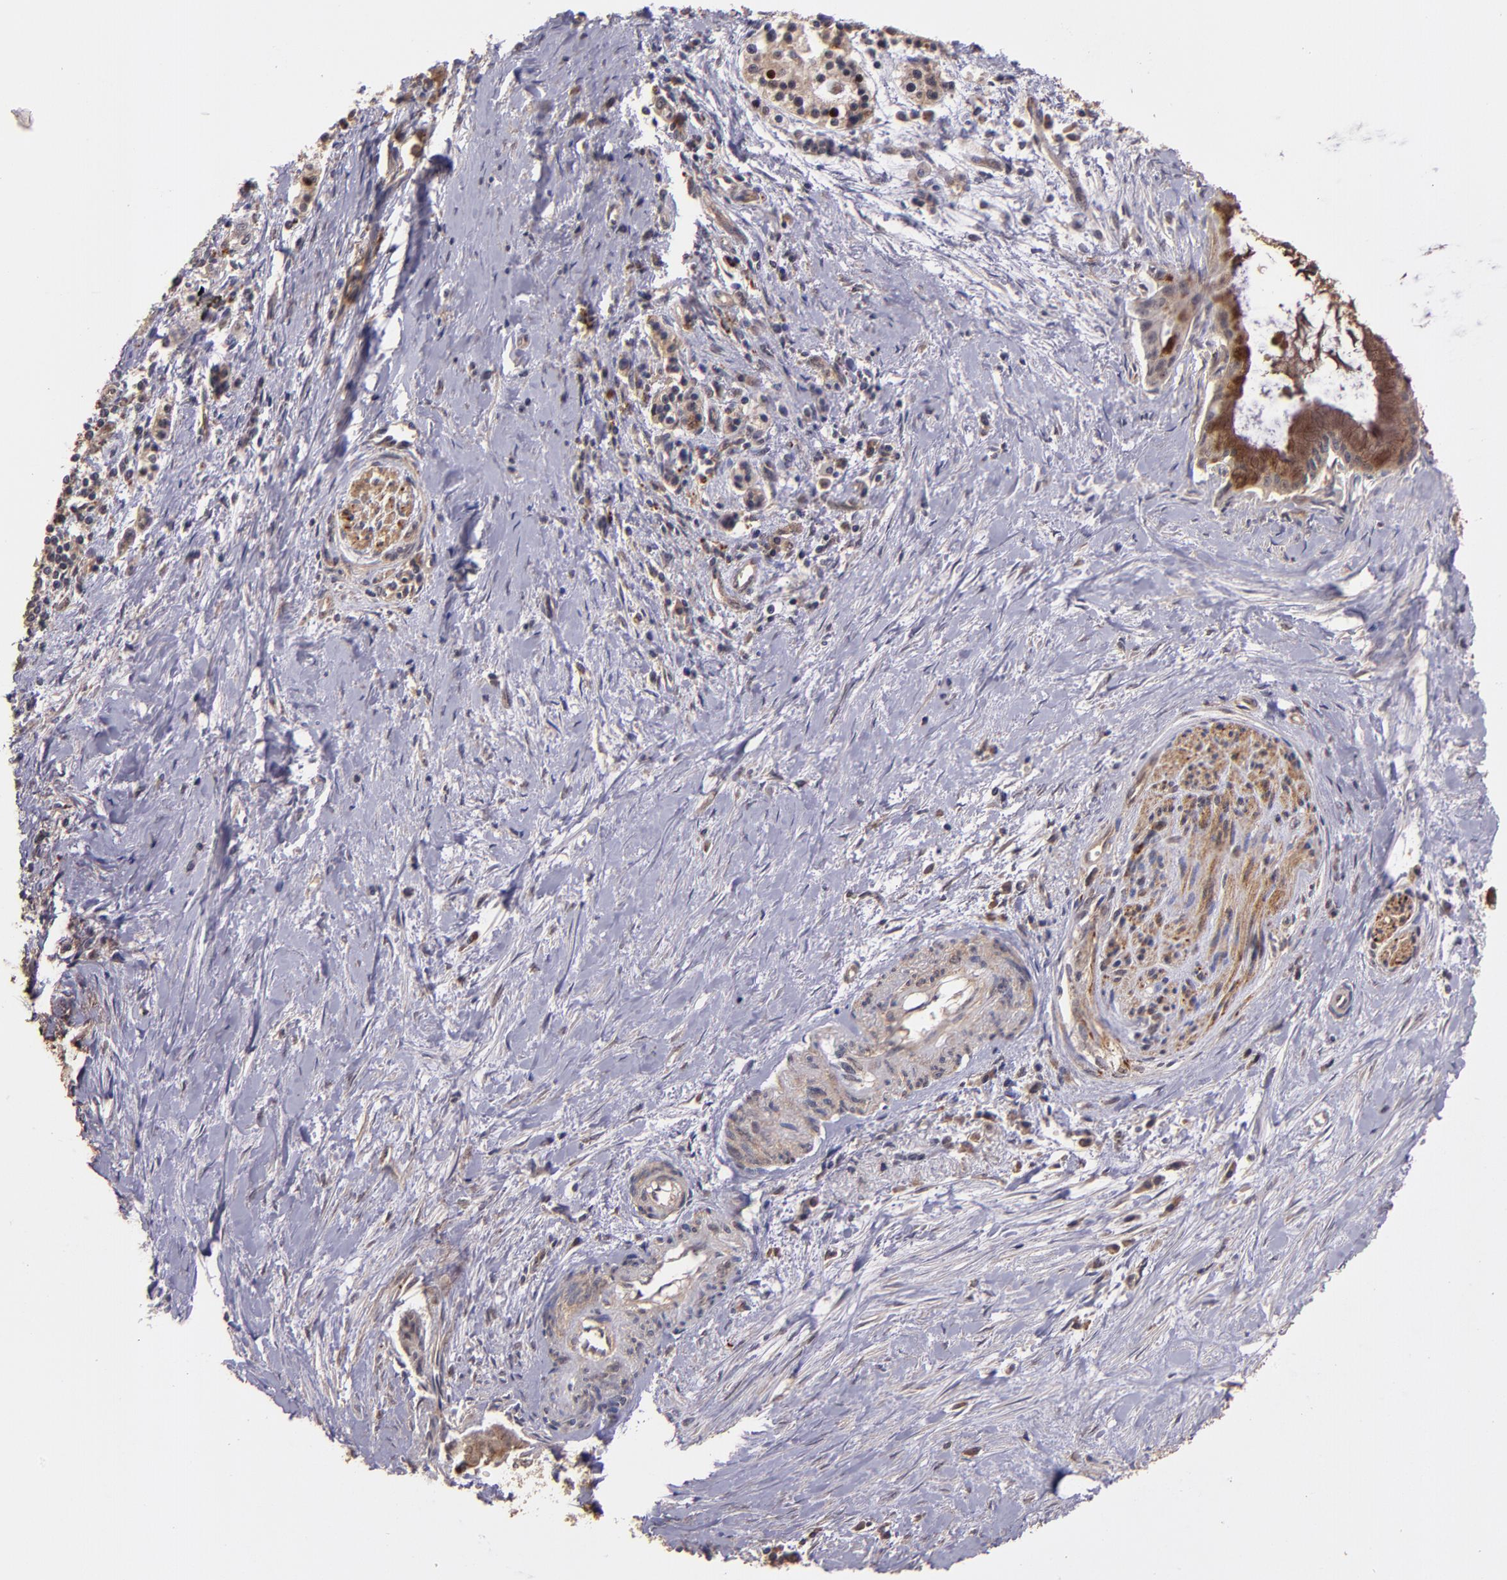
{"staining": {"intensity": "moderate", "quantity": ">75%", "location": "cytoplasmic/membranous"}, "tissue": "pancreatic cancer", "cell_type": "Tumor cells", "image_type": "cancer", "snomed": [{"axis": "morphology", "description": "Adenocarcinoma, NOS"}, {"axis": "topography", "description": "Pancreas"}], "caption": "Immunohistochemical staining of human pancreatic adenocarcinoma reveals moderate cytoplasmic/membranous protein positivity in about >75% of tumor cells.", "gene": "FTSJ1", "patient": {"sex": "male", "age": 59}}